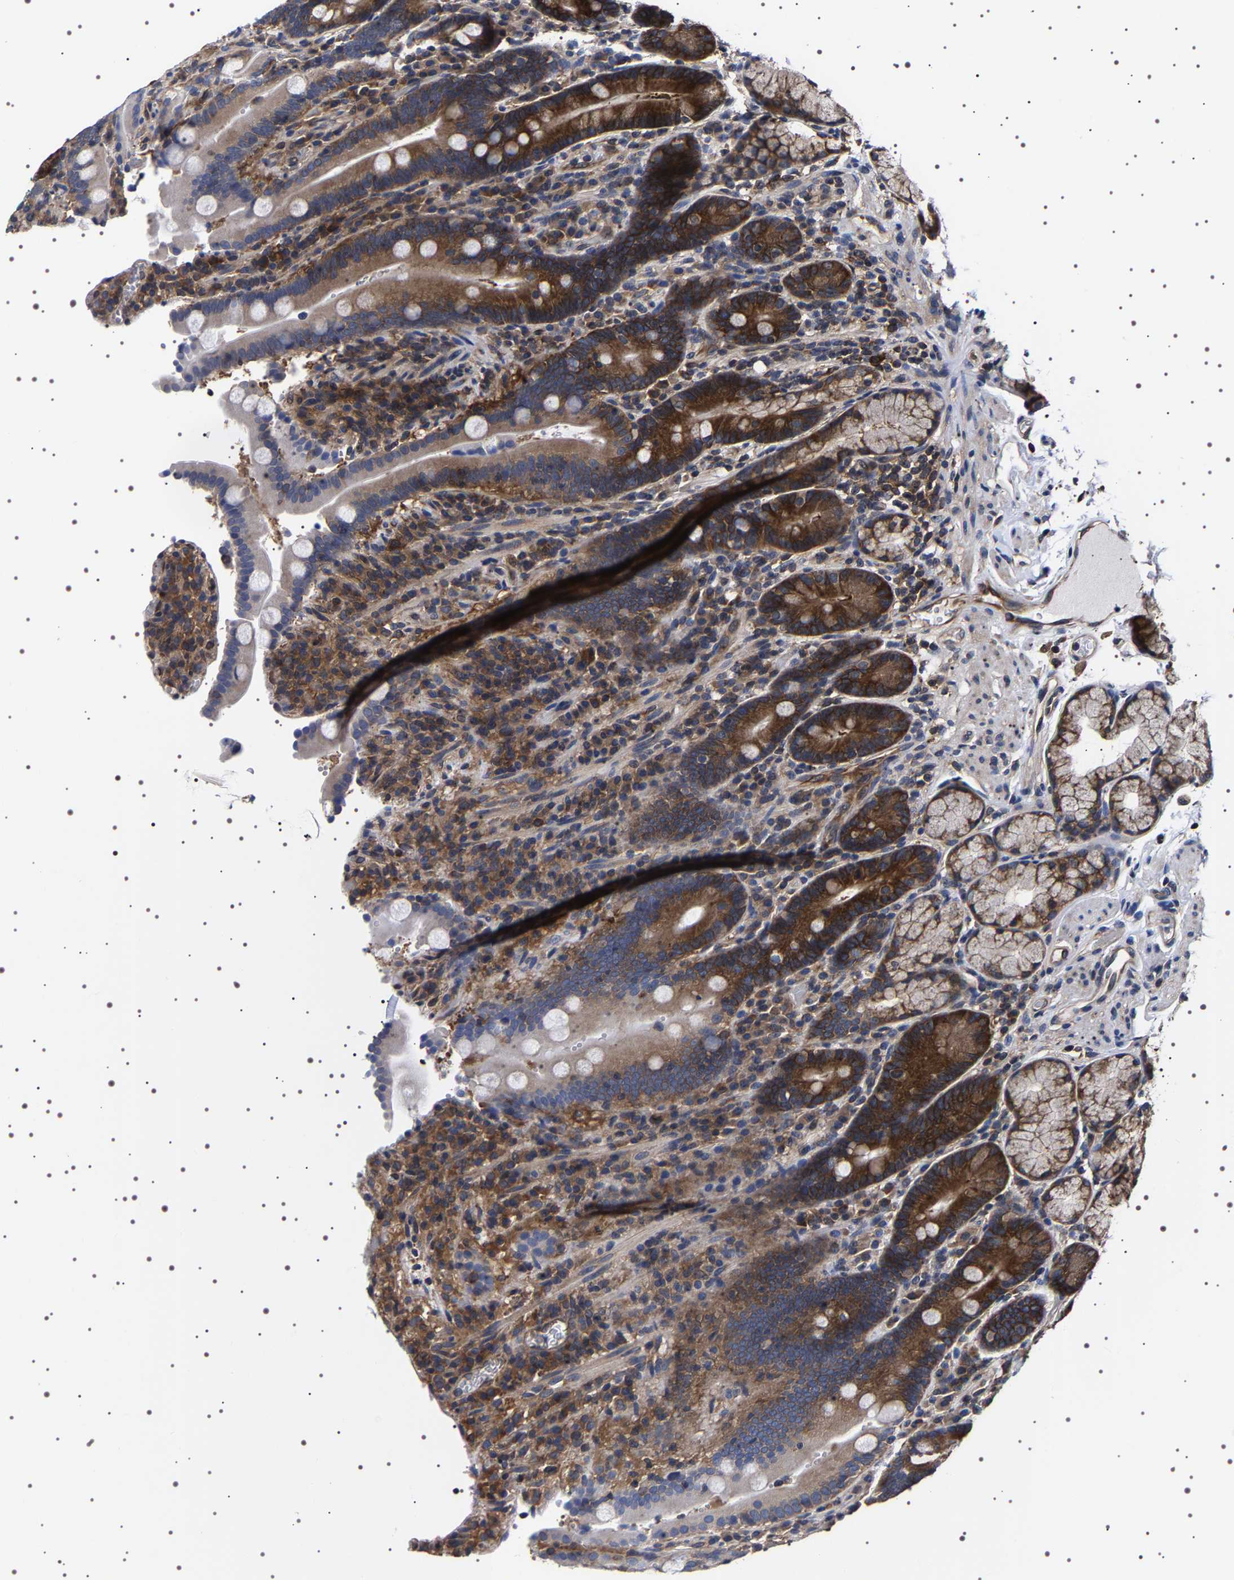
{"staining": {"intensity": "strong", "quantity": "25%-75%", "location": "cytoplasmic/membranous"}, "tissue": "duodenum", "cell_type": "Glandular cells", "image_type": "normal", "snomed": [{"axis": "morphology", "description": "Normal tissue, NOS"}, {"axis": "topography", "description": "Small intestine, NOS"}], "caption": "Glandular cells display high levels of strong cytoplasmic/membranous positivity in approximately 25%-75% of cells in unremarkable duodenum.", "gene": "DARS1", "patient": {"sex": "female", "age": 71}}